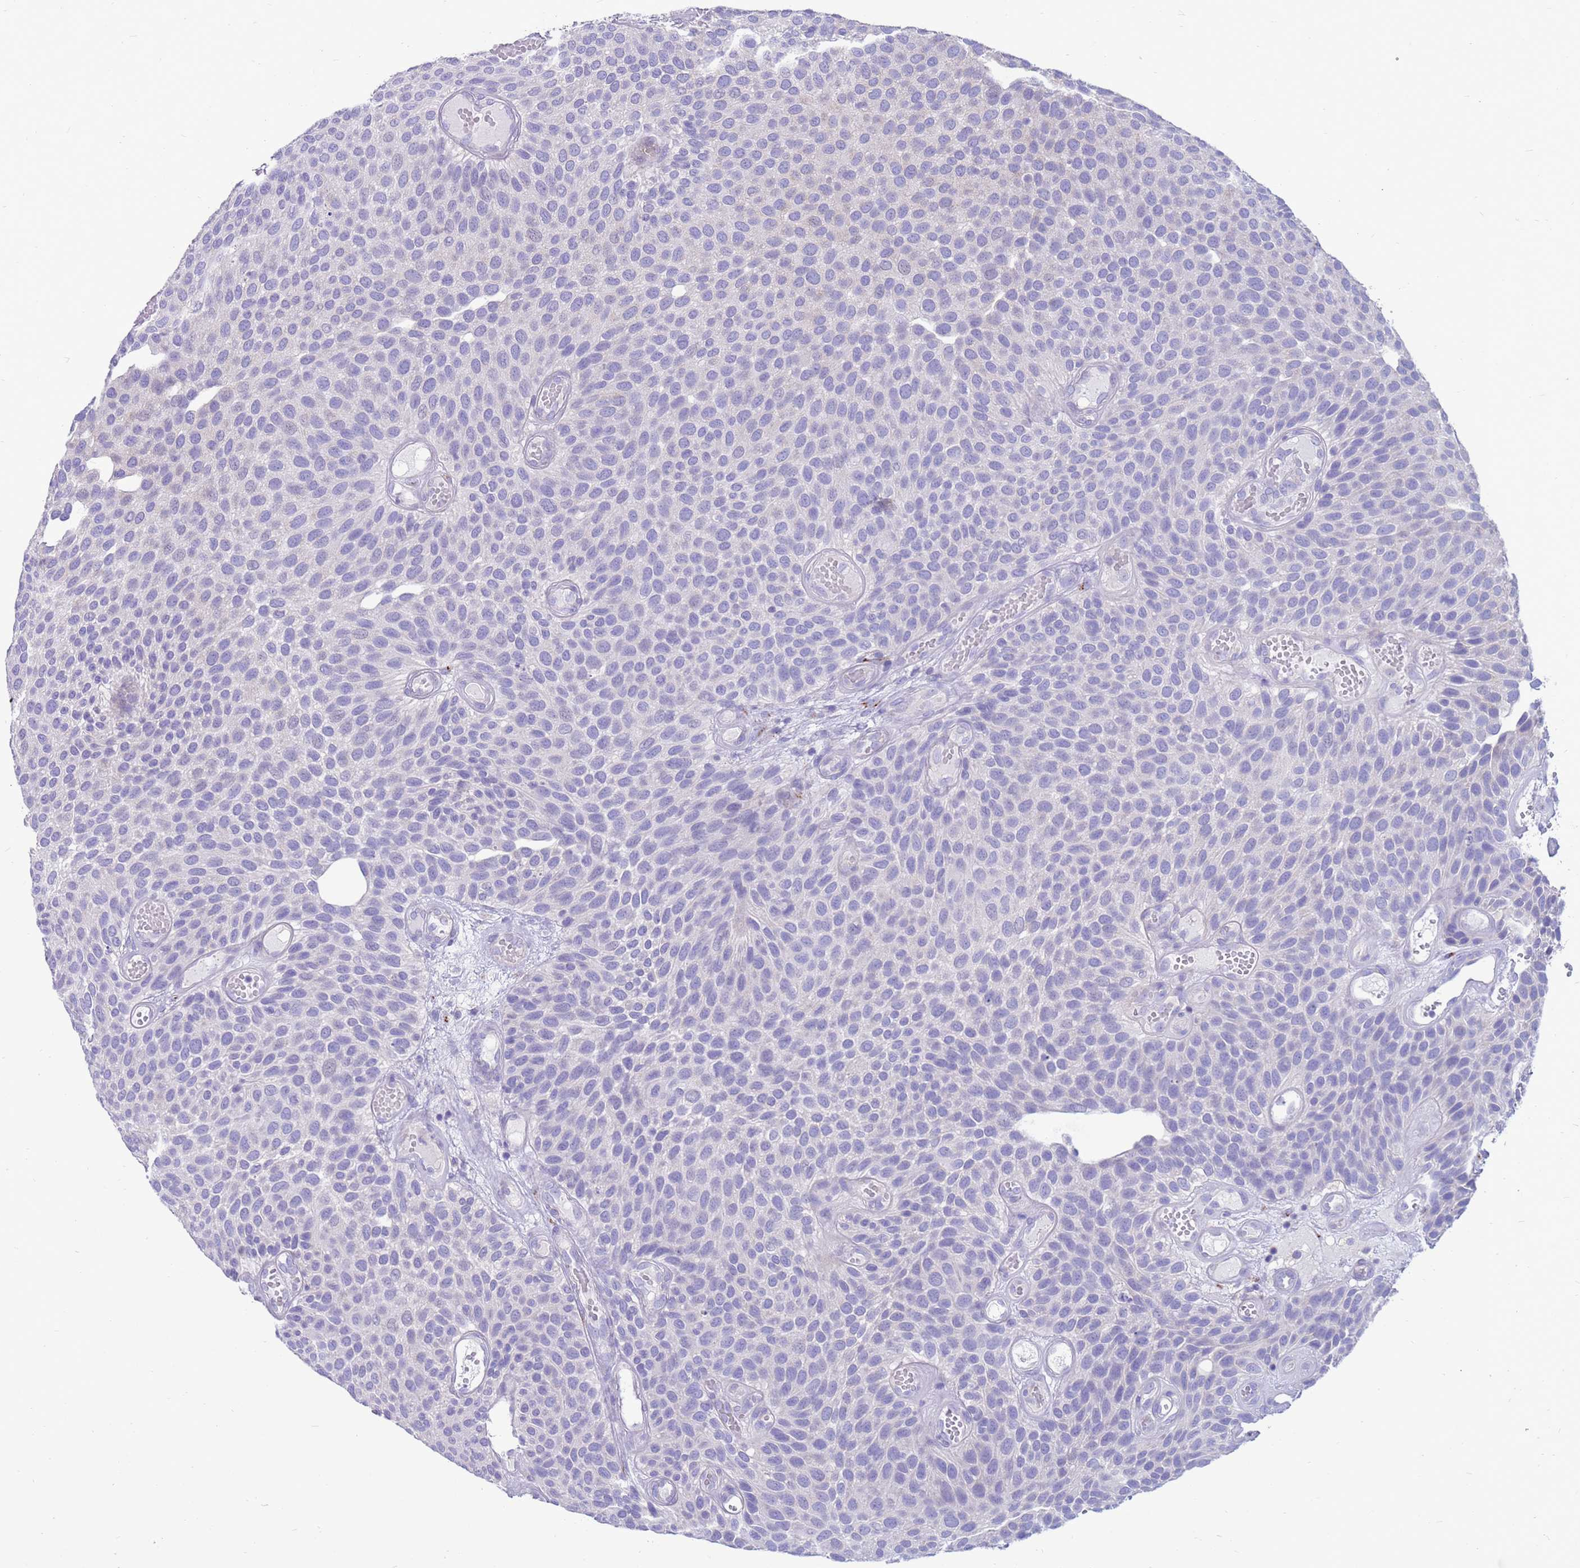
{"staining": {"intensity": "negative", "quantity": "none", "location": "none"}, "tissue": "urothelial cancer", "cell_type": "Tumor cells", "image_type": "cancer", "snomed": [{"axis": "morphology", "description": "Urothelial carcinoma, Low grade"}, {"axis": "topography", "description": "Urinary bladder"}], "caption": "Tumor cells show no significant protein staining in low-grade urothelial carcinoma.", "gene": "PDE10A", "patient": {"sex": "male", "age": 89}}